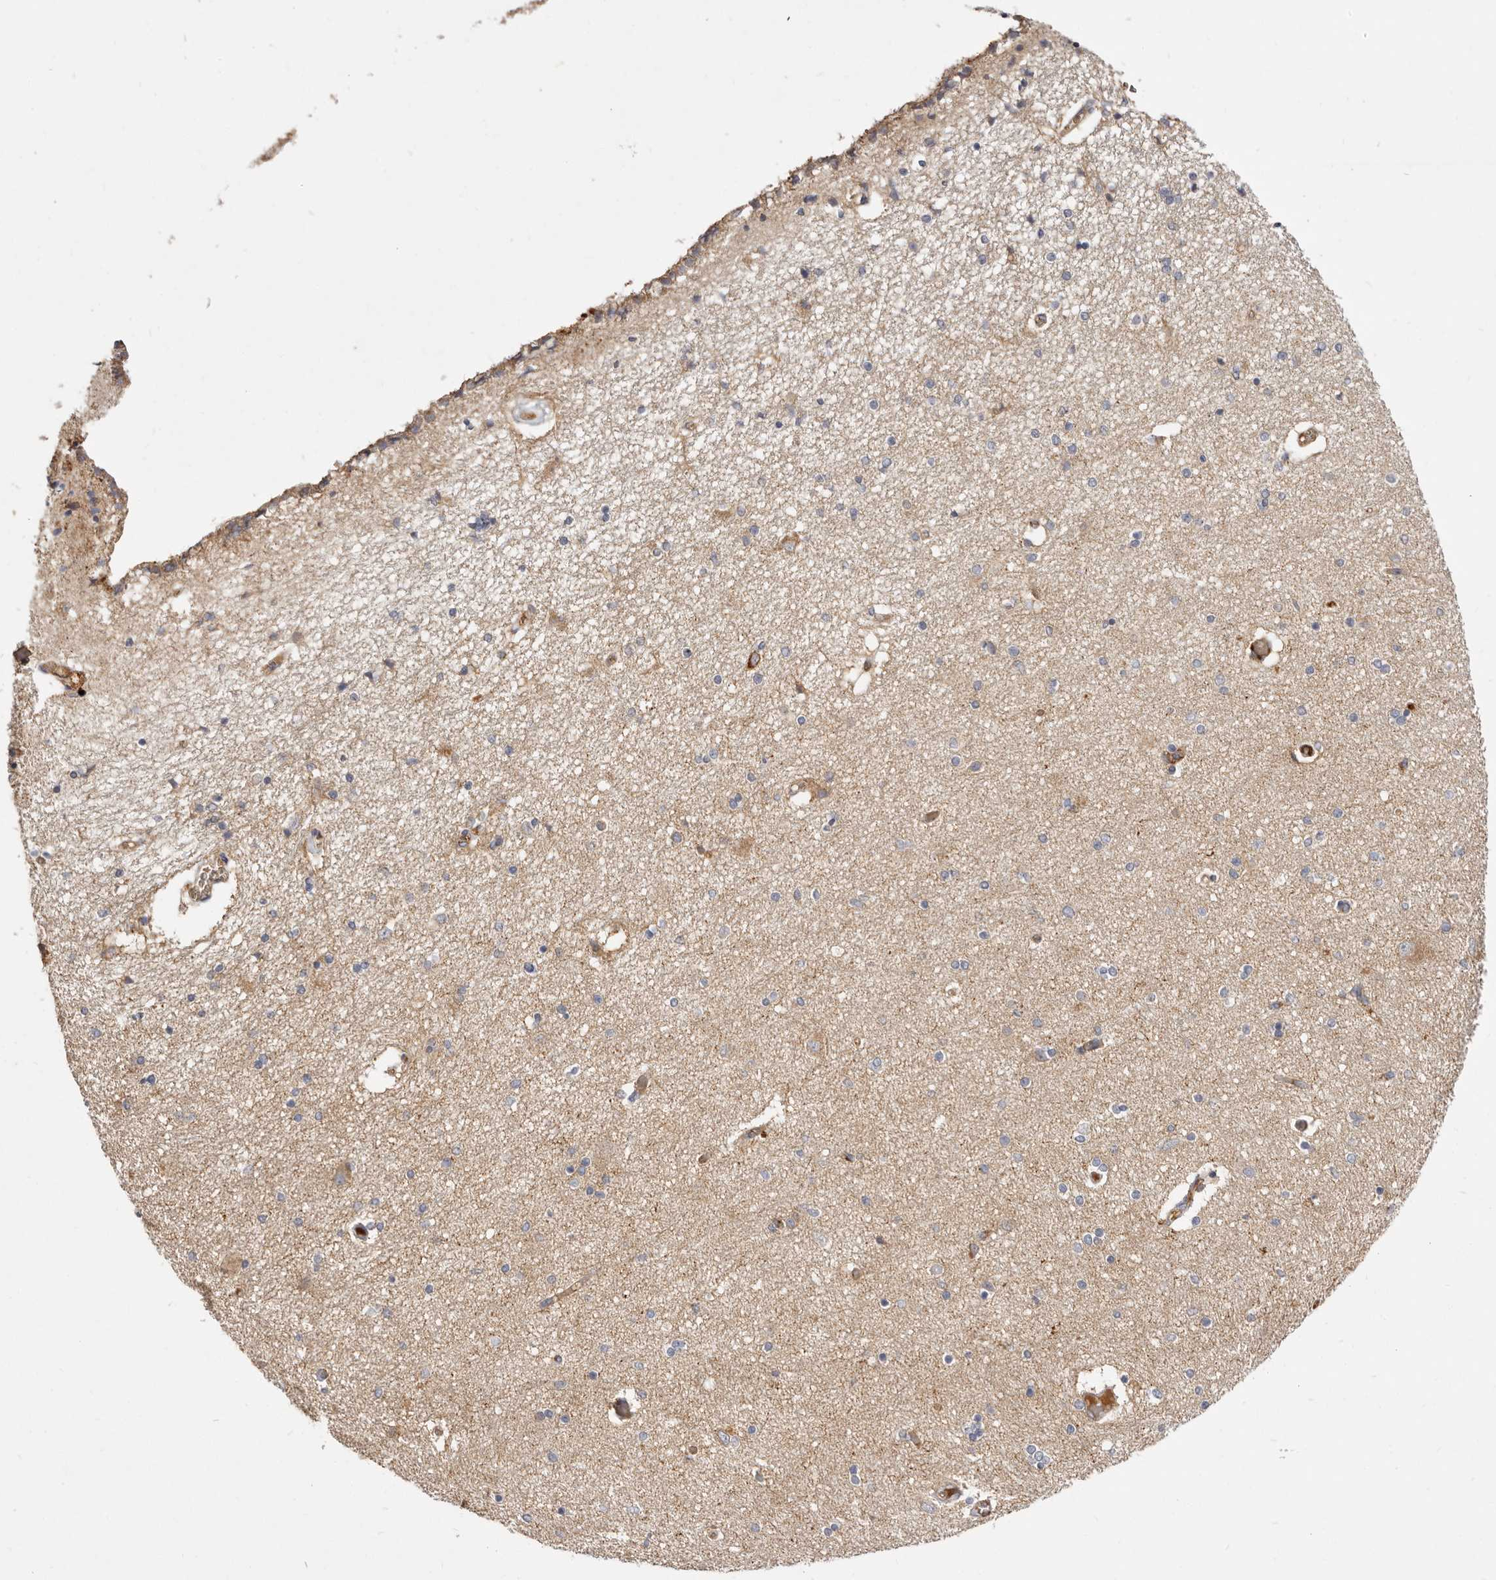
{"staining": {"intensity": "negative", "quantity": "none", "location": "none"}, "tissue": "hippocampus", "cell_type": "Glial cells", "image_type": "normal", "snomed": [{"axis": "morphology", "description": "Normal tissue, NOS"}, {"axis": "topography", "description": "Hippocampus"}], "caption": "This is a micrograph of immunohistochemistry staining of unremarkable hippocampus, which shows no staining in glial cells.", "gene": "ADAMTS9", "patient": {"sex": "female", "age": 54}}